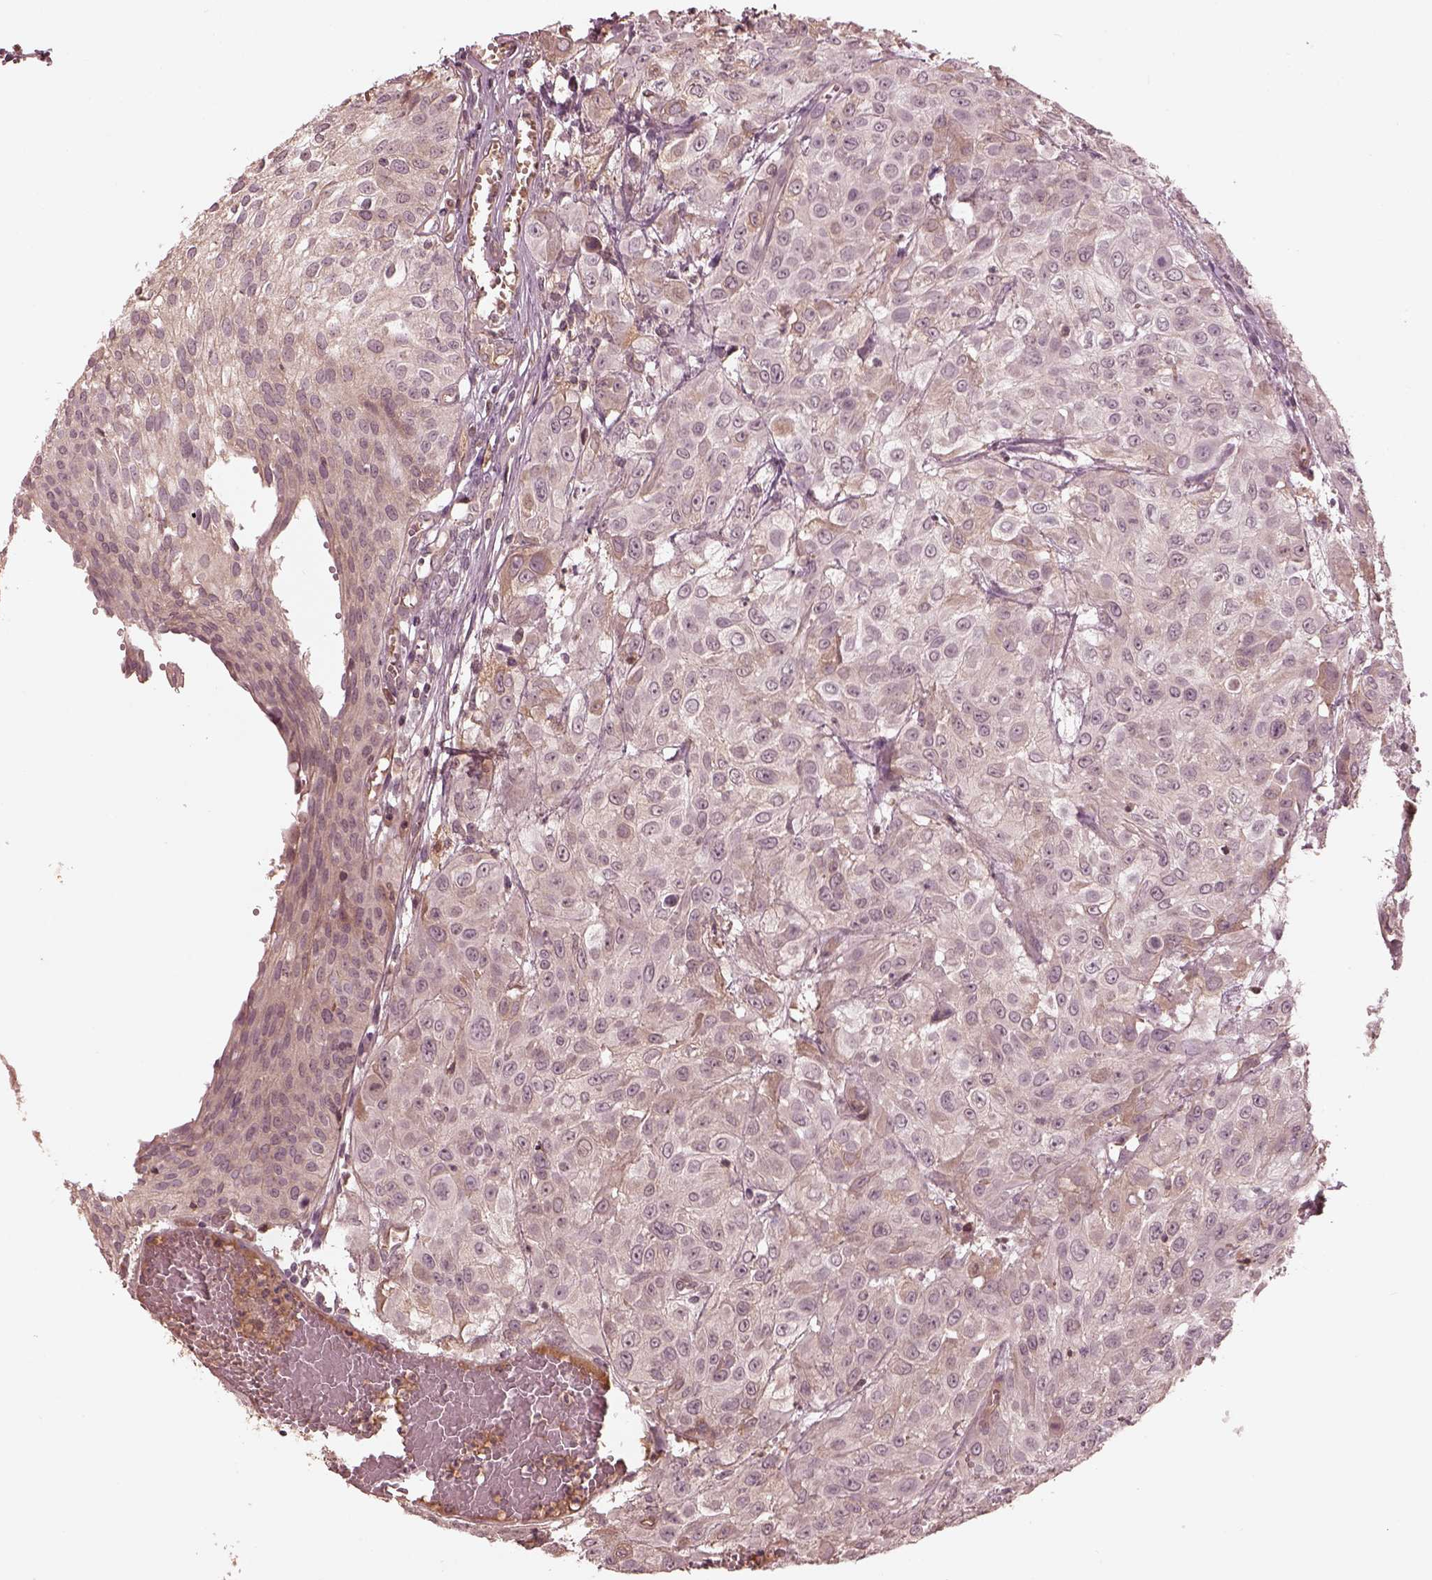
{"staining": {"intensity": "weak", "quantity": "<25%", "location": "cytoplasmic/membranous"}, "tissue": "urothelial cancer", "cell_type": "Tumor cells", "image_type": "cancer", "snomed": [{"axis": "morphology", "description": "Urothelial carcinoma, High grade"}, {"axis": "topography", "description": "Urinary bladder"}], "caption": "High magnification brightfield microscopy of urothelial carcinoma (high-grade) stained with DAB (3,3'-diaminobenzidine) (brown) and counterstained with hematoxylin (blue): tumor cells show no significant positivity. Brightfield microscopy of immunohistochemistry stained with DAB (3,3'-diaminobenzidine) (brown) and hematoxylin (blue), captured at high magnification.", "gene": "TF", "patient": {"sex": "male", "age": 57}}